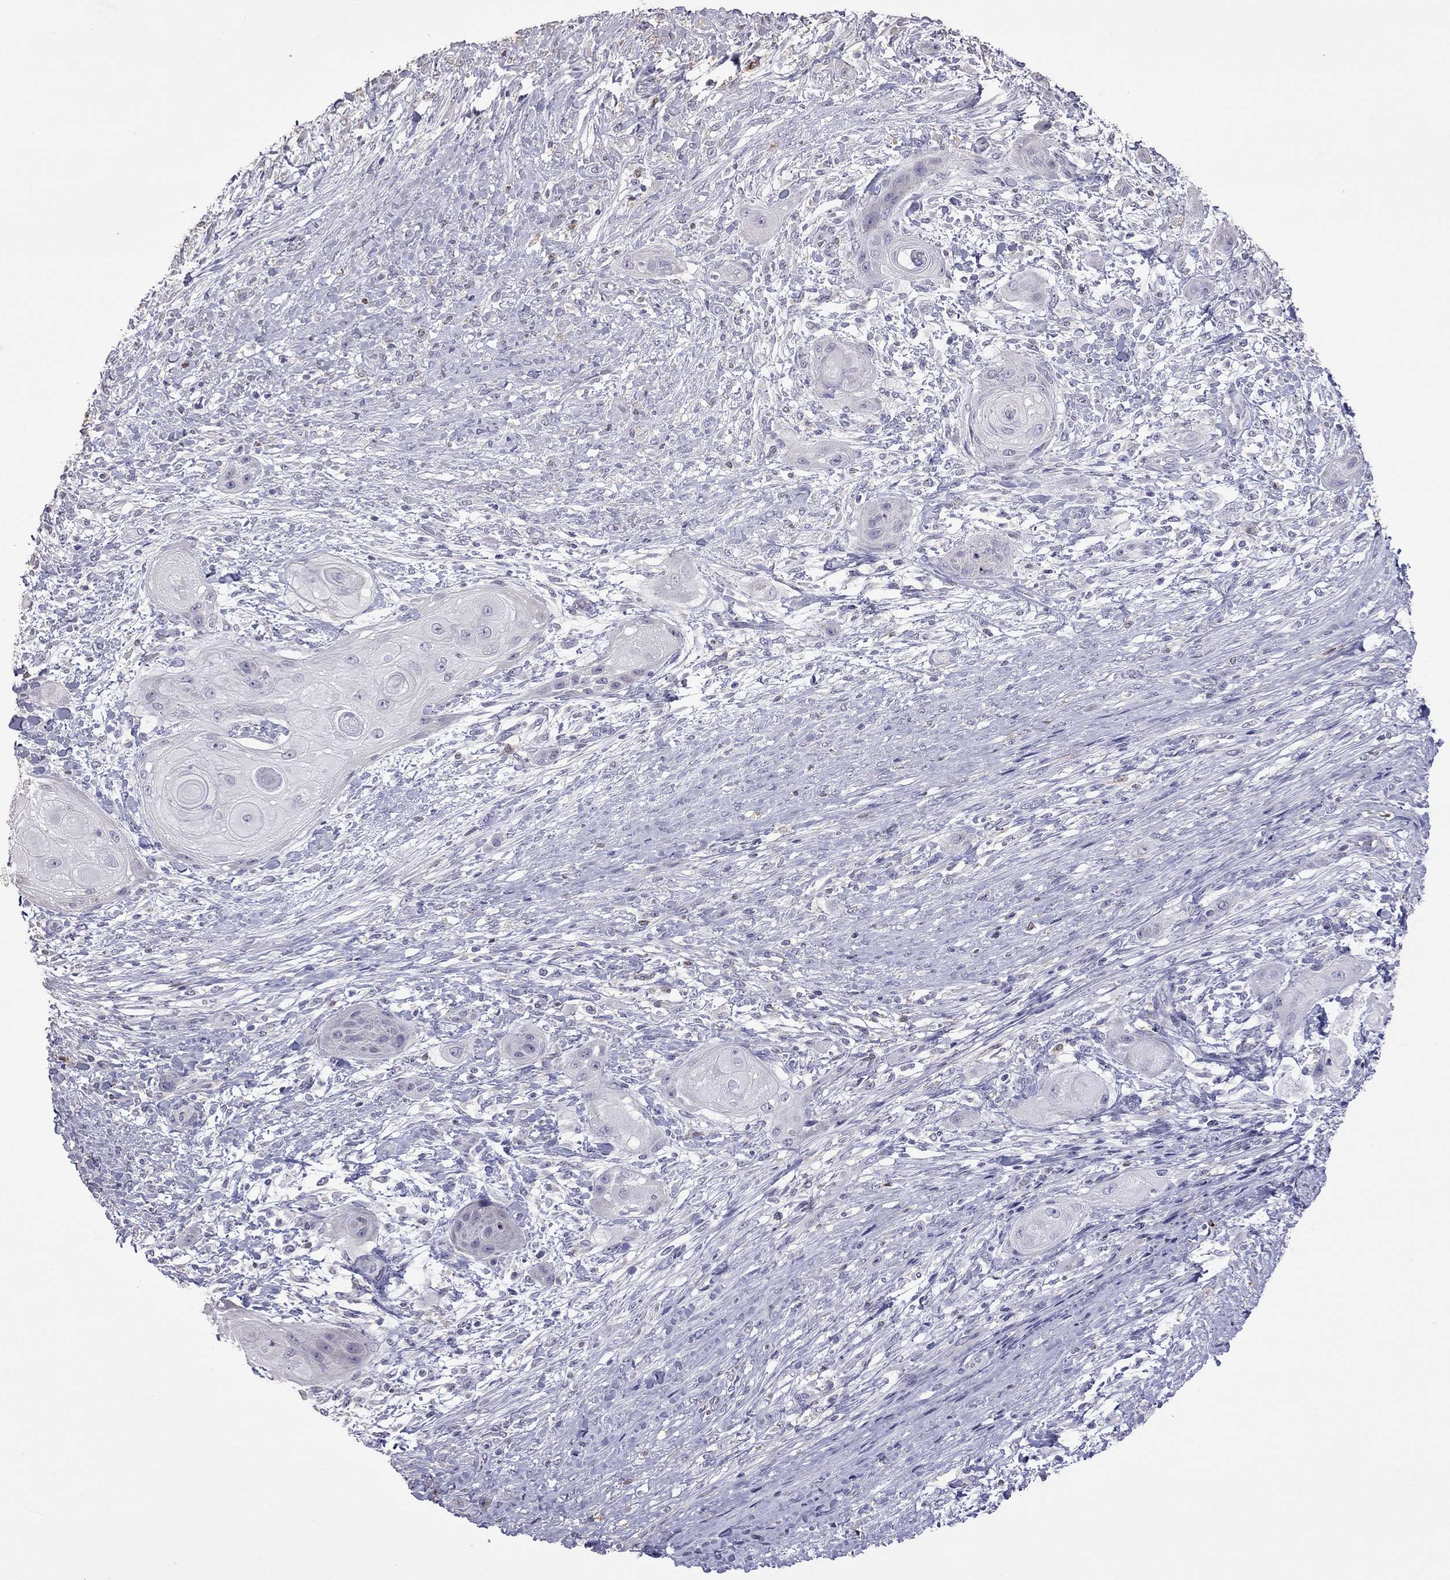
{"staining": {"intensity": "negative", "quantity": "none", "location": "none"}, "tissue": "skin cancer", "cell_type": "Tumor cells", "image_type": "cancer", "snomed": [{"axis": "morphology", "description": "Squamous cell carcinoma, NOS"}, {"axis": "topography", "description": "Skin"}], "caption": "Histopathology image shows no significant protein staining in tumor cells of squamous cell carcinoma (skin).", "gene": "PPP1R3A", "patient": {"sex": "male", "age": 62}}